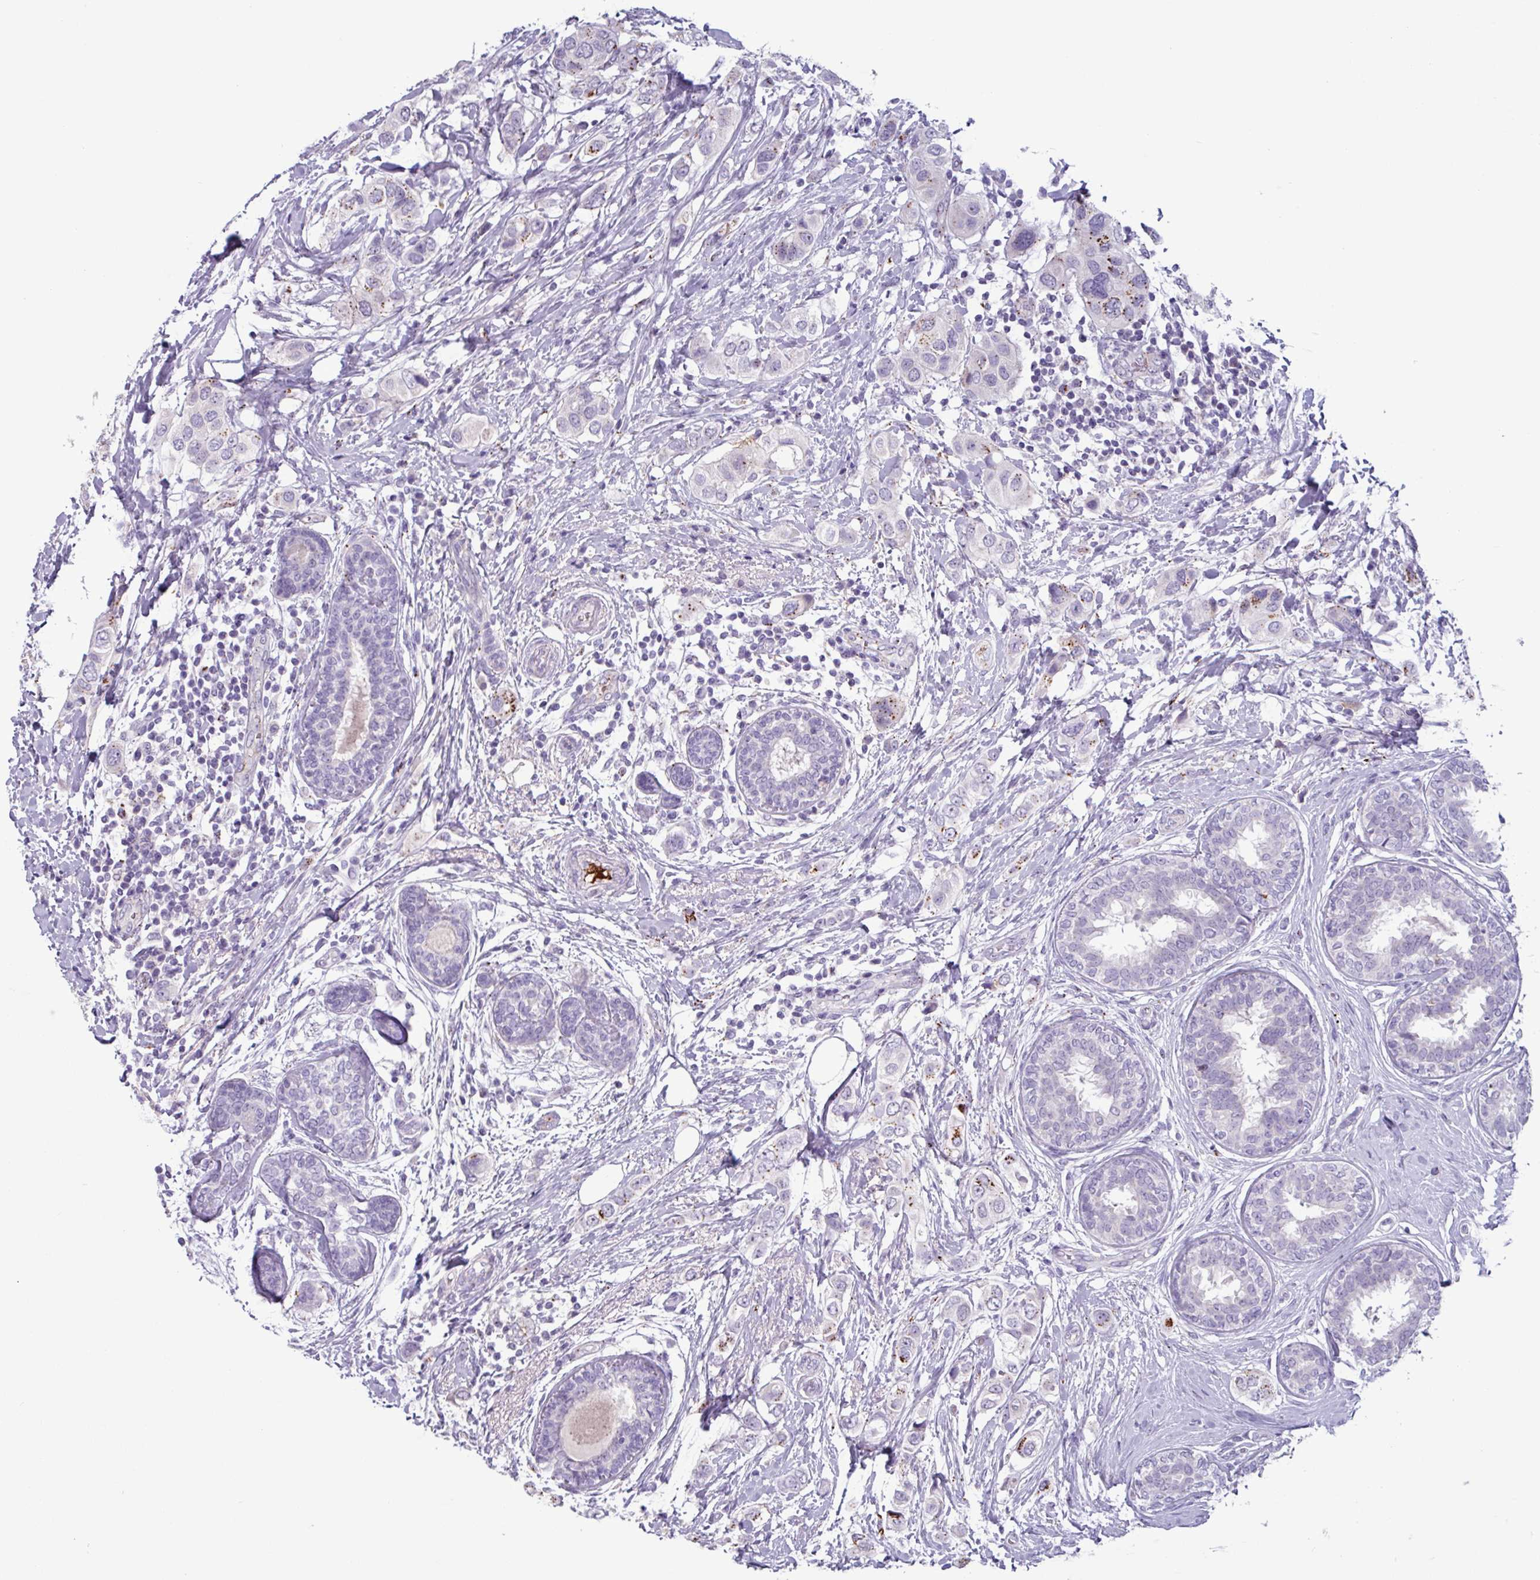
{"staining": {"intensity": "moderate", "quantity": "<25%", "location": "cytoplasmic/membranous"}, "tissue": "breast cancer", "cell_type": "Tumor cells", "image_type": "cancer", "snomed": [{"axis": "morphology", "description": "Lobular carcinoma"}, {"axis": "topography", "description": "Breast"}], "caption": "There is low levels of moderate cytoplasmic/membranous positivity in tumor cells of breast lobular carcinoma, as demonstrated by immunohistochemical staining (brown color).", "gene": "PLIN2", "patient": {"sex": "female", "age": 51}}